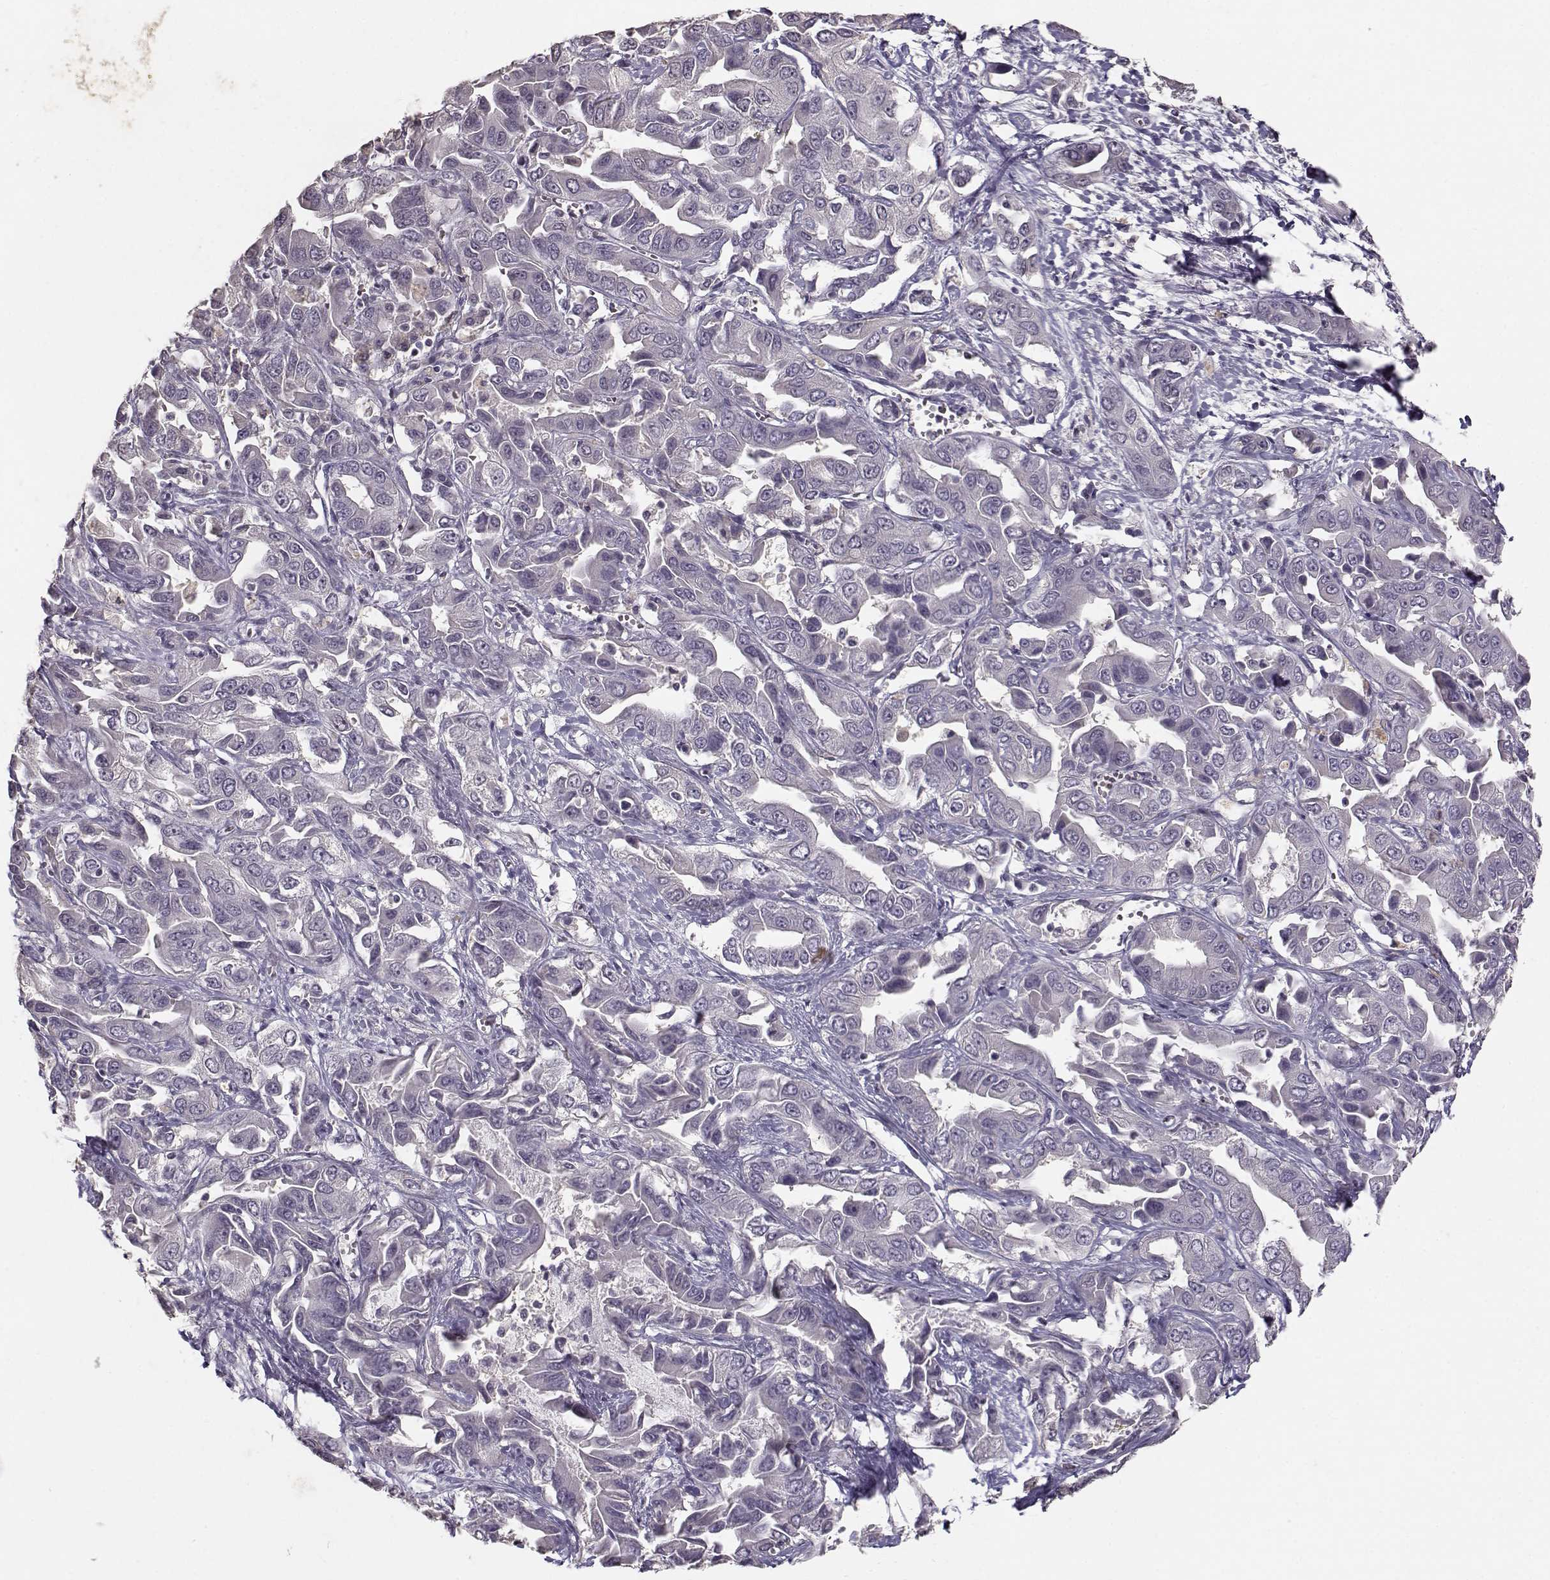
{"staining": {"intensity": "negative", "quantity": "none", "location": "none"}, "tissue": "liver cancer", "cell_type": "Tumor cells", "image_type": "cancer", "snomed": [{"axis": "morphology", "description": "Cholangiocarcinoma"}, {"axis": "topography", "description": "Liver"}], "caption": "This image is of cholangiocarcinoma (liver) stained with immunohistochemistry to label a protein in brown with the nuclei are counter-stained blue. There is no expression in tumor cells.", "gene": "UROC1", "patient": {"sex": "female", "age": 52}}